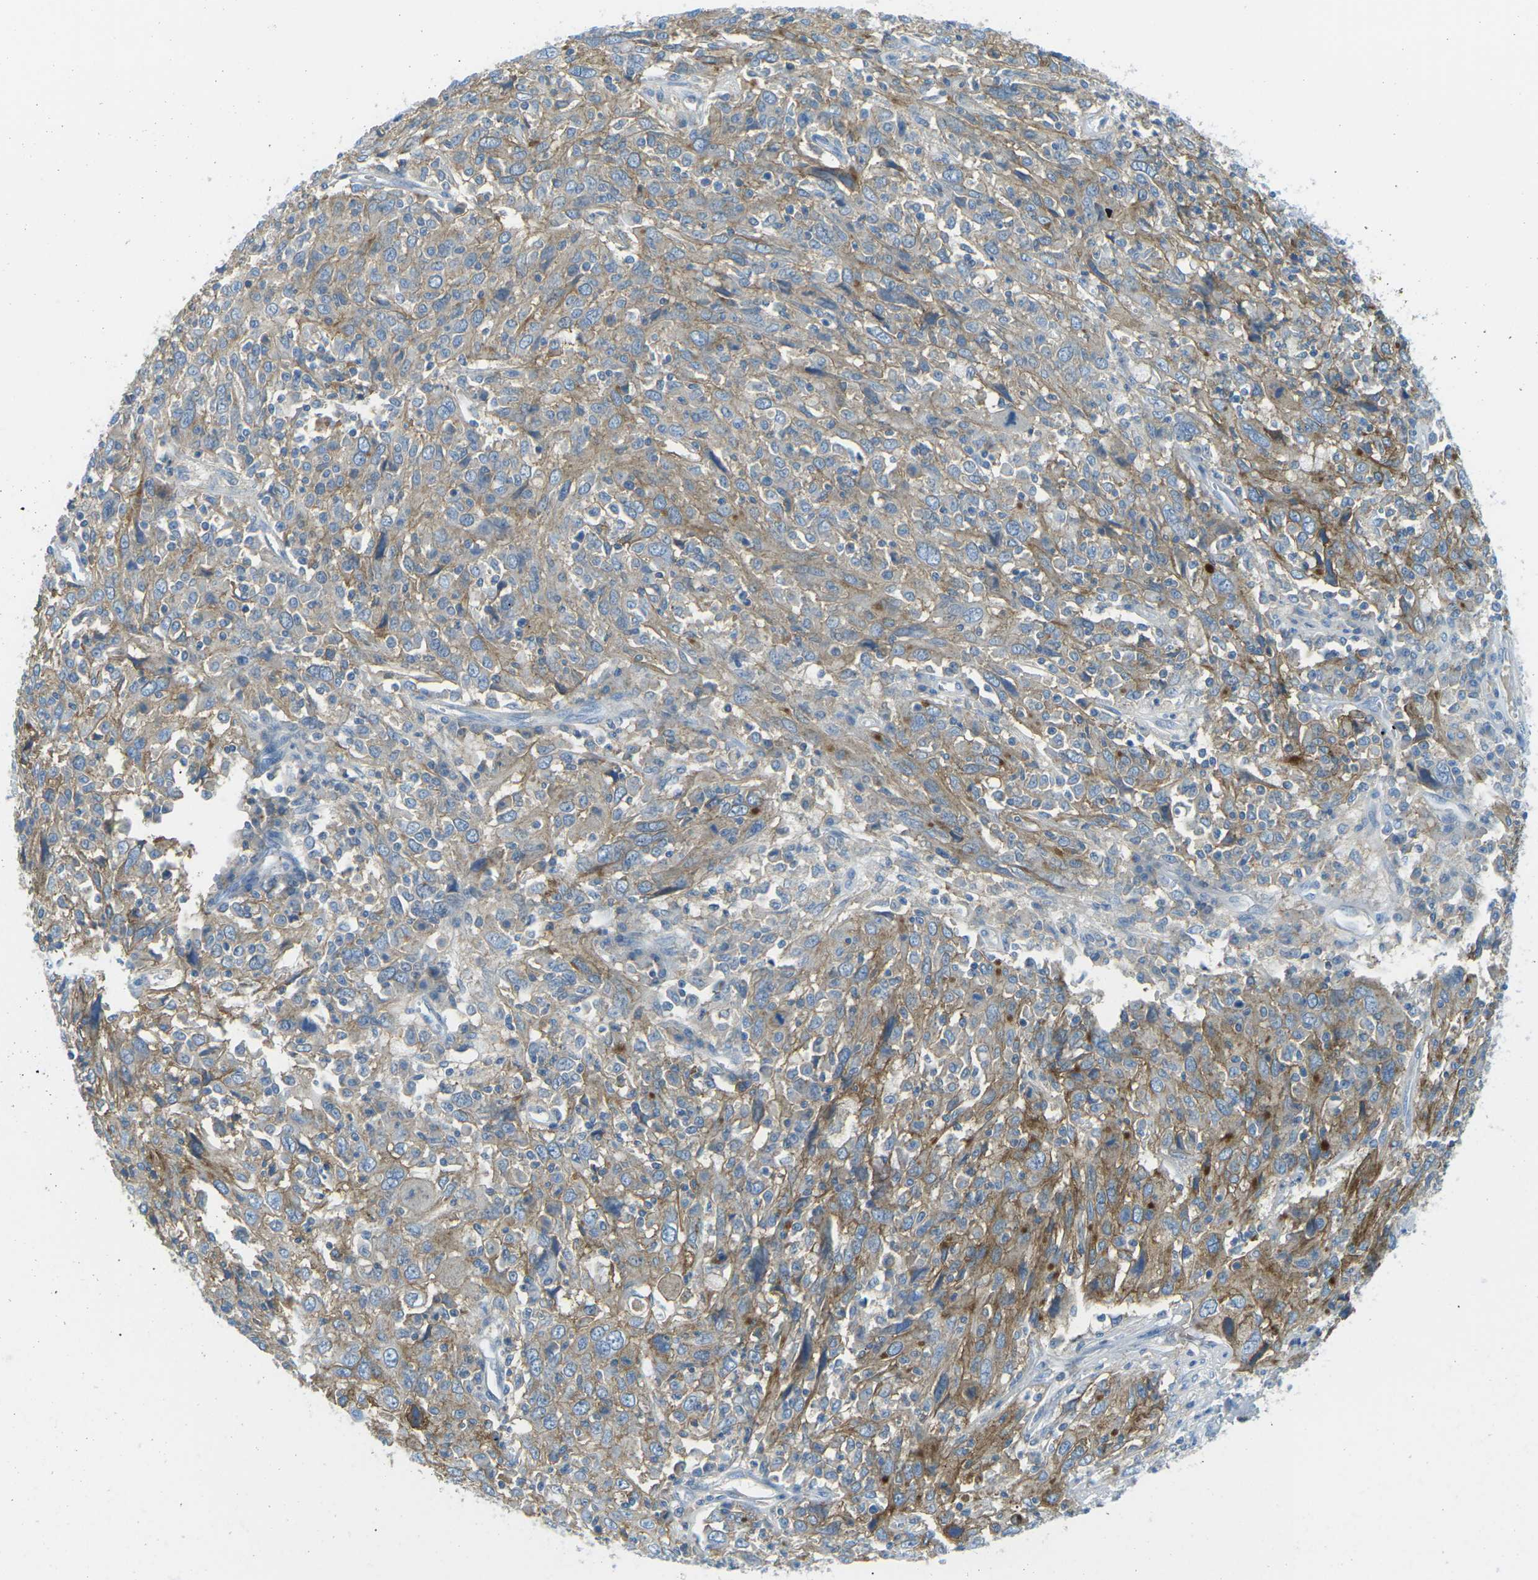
{"staining": {"intensity": "moderate", "quantity": ">75%", "location": "cytoplasmic/membranous"}, "tissue": "cervical cancer", "cell_type": "Tumor cells", "image_type": "cancer", "snomed": [{"axis": "morphology", "description": "Squamous cell carcinoma, NOS"}, {"axis": "topography", "description": "Cervix"}], "caption": "Squamous cell carcinoma (cervical) stained for a protein (brown) demonstrates moderate cytoplasmic/membranous positive staining in approximately >75% of tumor cells.", "gene": "CD47", "patient": {"sex": "female", "age": 46}}